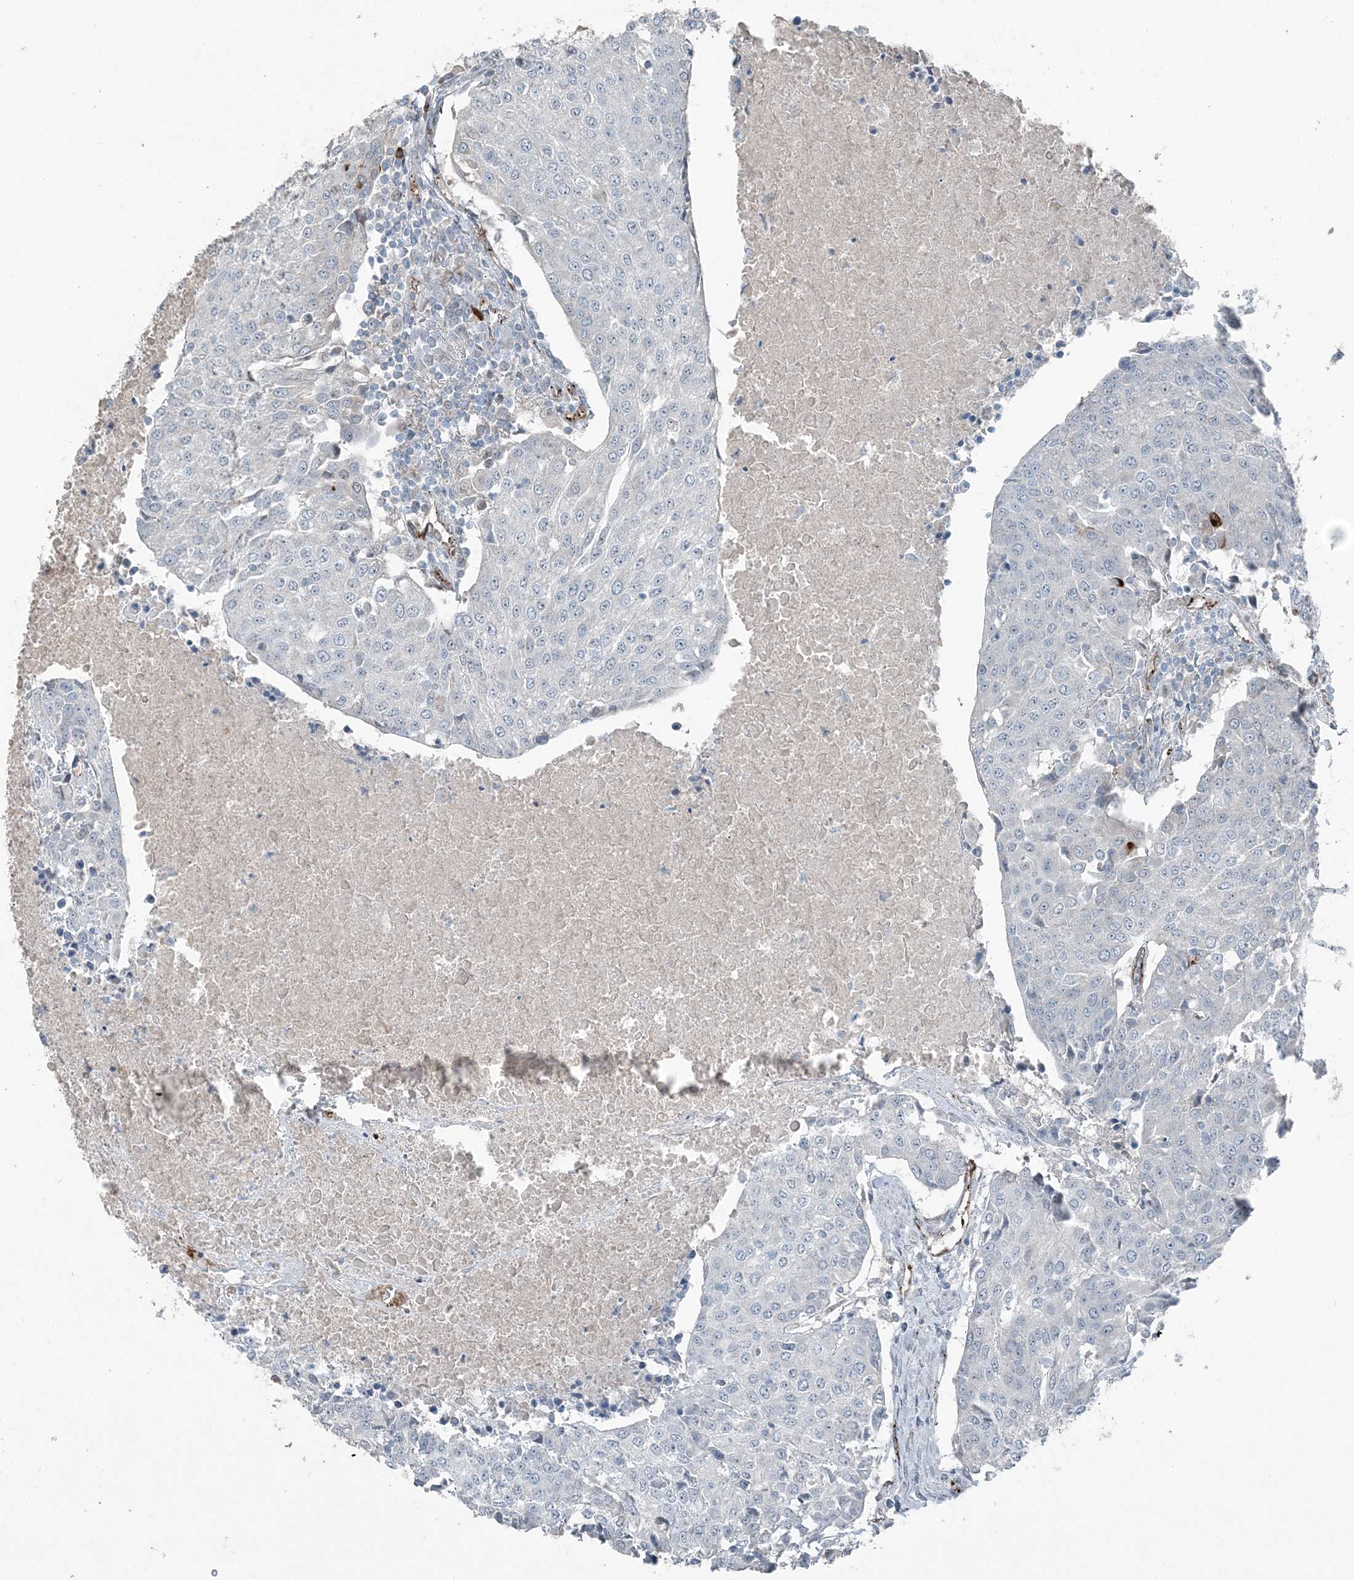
{"staining": {"intensity": "negative", "quantity": "none", "location": "none"}, "tissue": "urothelial cancer", "cell_type": "Tumor cells", "image_type": "cancer", "snomed": [{"axis": "morphology", "description": "Urothelial carcinoma, High grade"}, {"axis": "topography", "description": "Urinary bladder"}], "caption": "A photomicrograph of urothelial cancer stained for a protein demonstrates no brown staining in tumor cells.", "gene": "ELOVL7", "patient": {"sex": "female", "age": 85}}